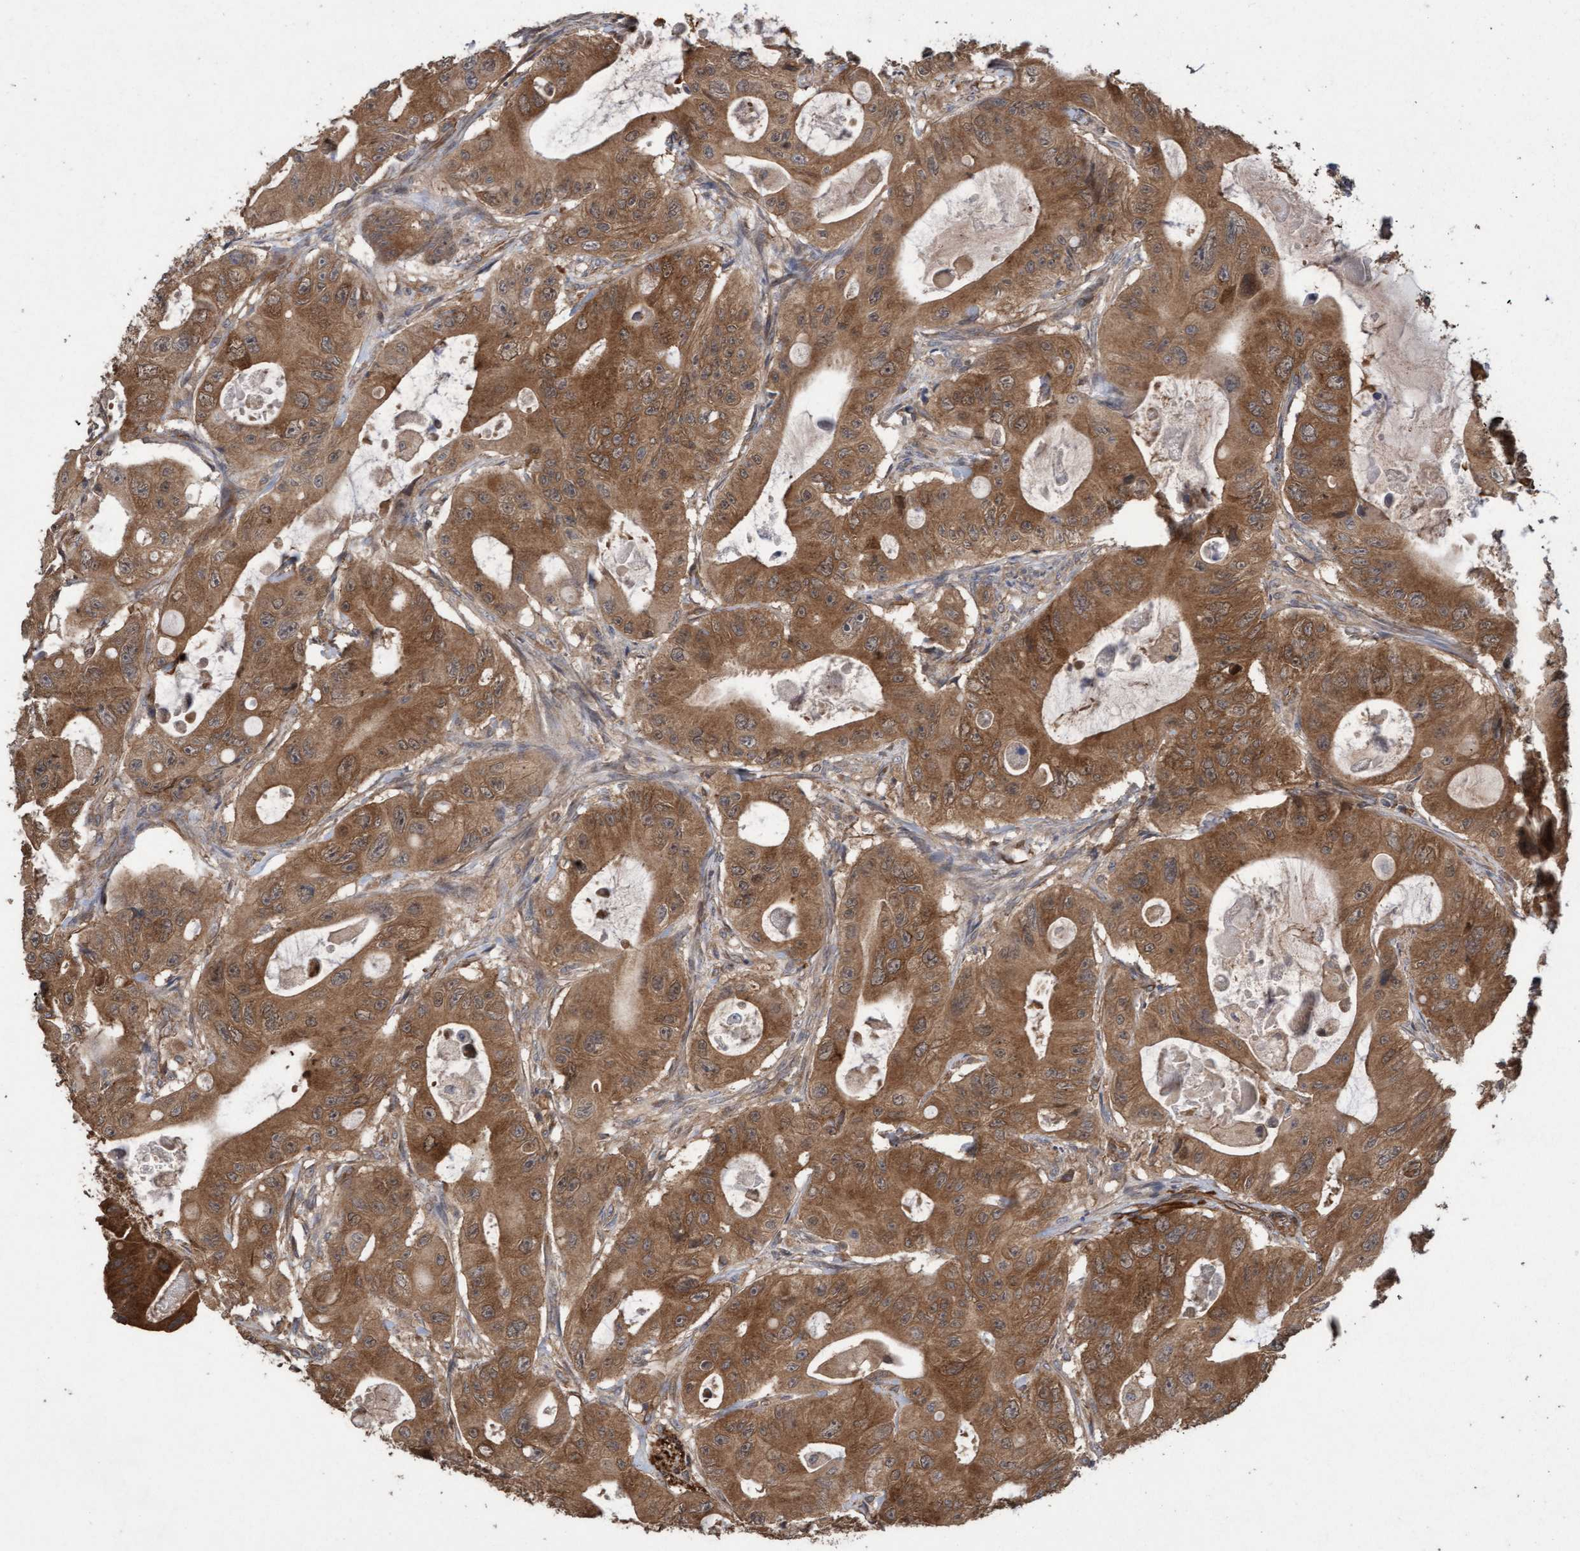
{"staining": {"intensity": "strong", "quantity": ">75%", "location": "cytoplasmic/membranous,nuclear"}, "tissue": "colorectal cancer", "cell_type": "Tumor cells", "image_type": "cancer", "snomed": [{"axis": "morphology", "description": "Adenocarcinoma, NOS"}, {"axis": "topography", "description": "Colon"}], "caption": "Tumor cells demonstrate strong cytoplasmic/membranous and nuclear positivity in approximately >75% of cells in colorectal adenocarcinoma. (IHC, brightfield microscopy, high magnification).", "gene": "CDC42EP4", "patient": {"sex": "female", "age": 46}}